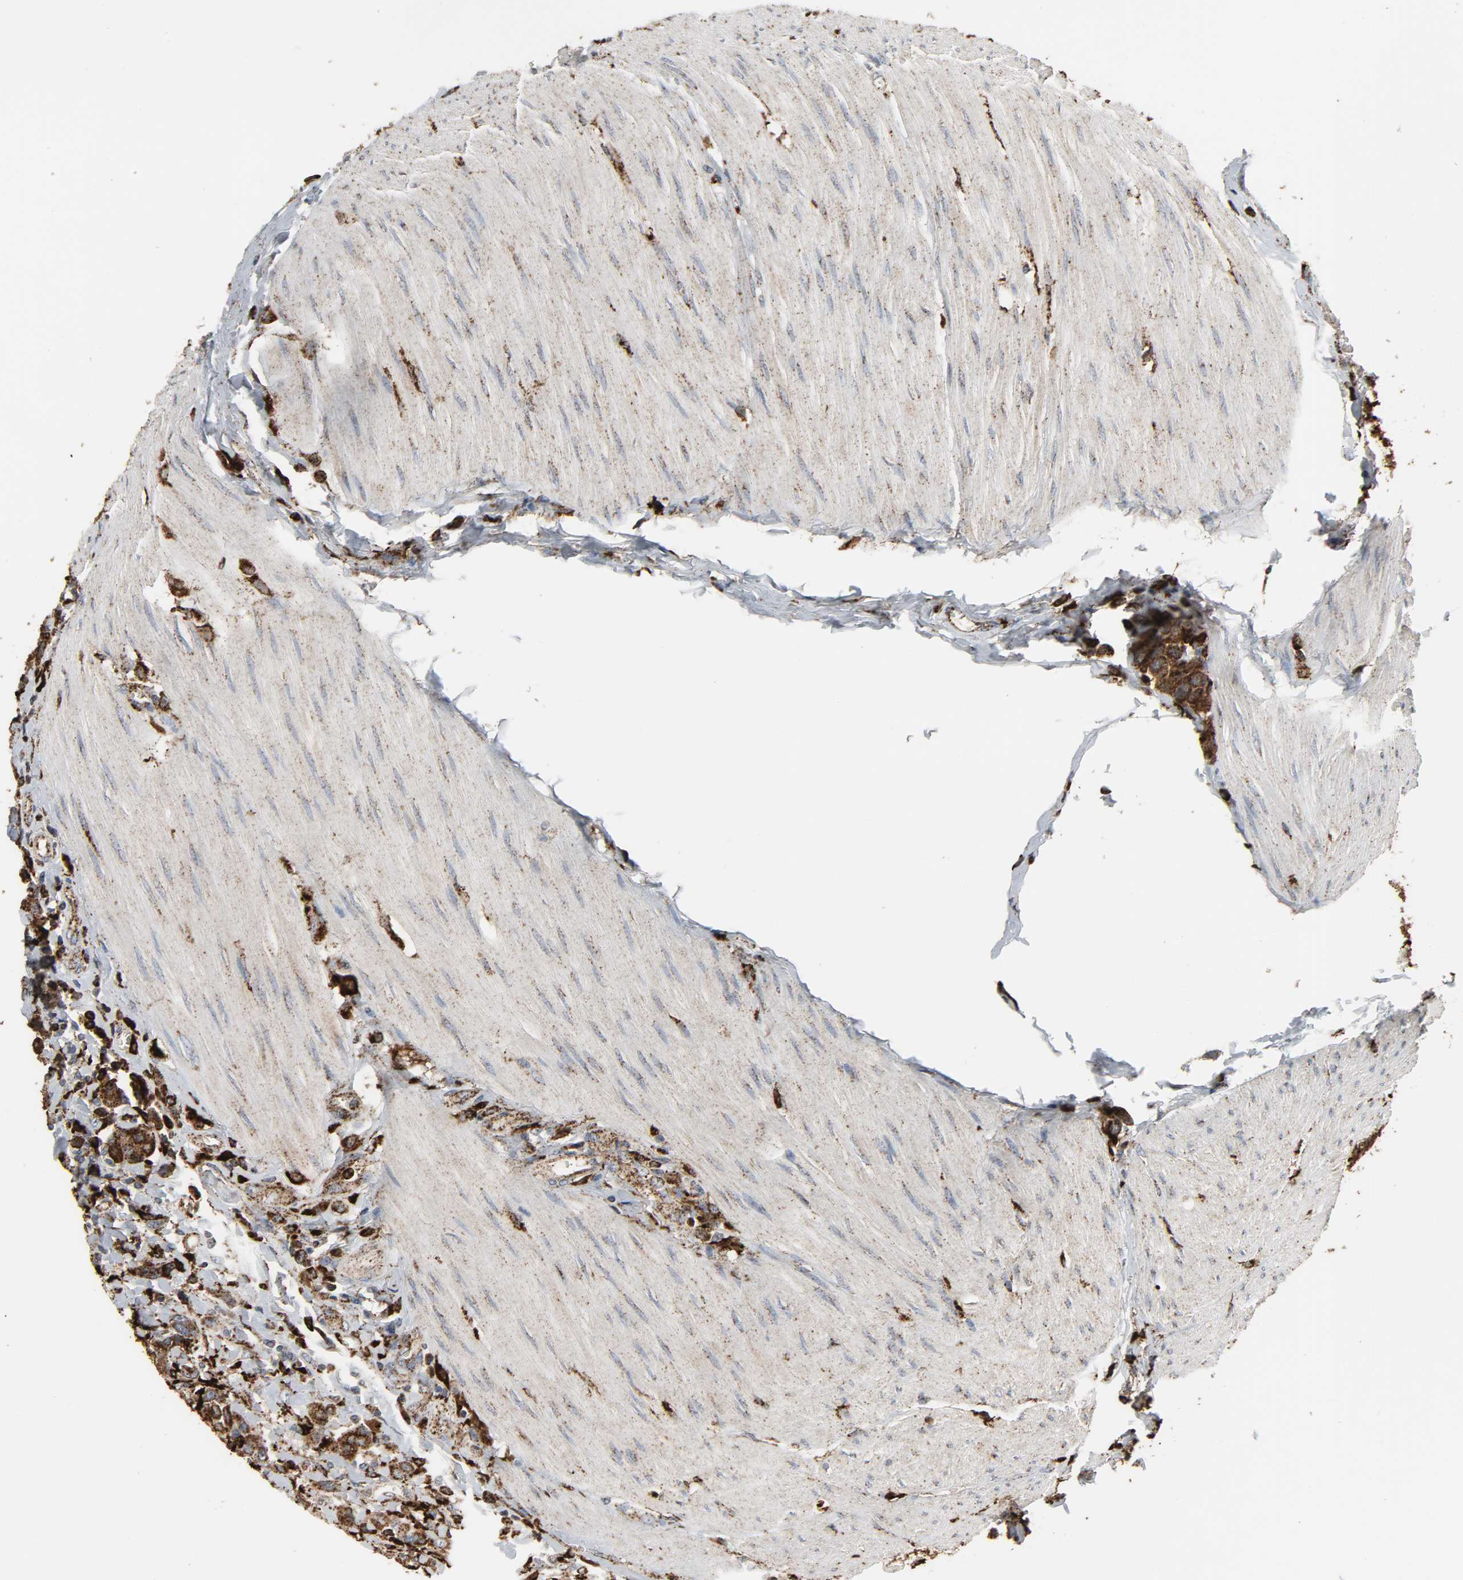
{"staining": {"intensity": "strong", "quantity": ">75%", "location": "cytoplasmic/membranous"}, "tissue": "urothelial cancer", "cell_type": "Tumor cells", "image_type": "cancer", "snomed": [{"axis": "morphology", "description": "Urothelial carcinoma, High grade"}, {"axis": "topography", "description": "Urinary bladder"}], "caption": "Immunohistochemistry image of human urothelial carcinoma (high-grade) stained for a protein (brown), which shows high levels of strong cytoplasmic/membranous positivity in approximately >75% of tumor cells.", "gene": "PSAP", "patient": {"sex": "male", "age": 50}}